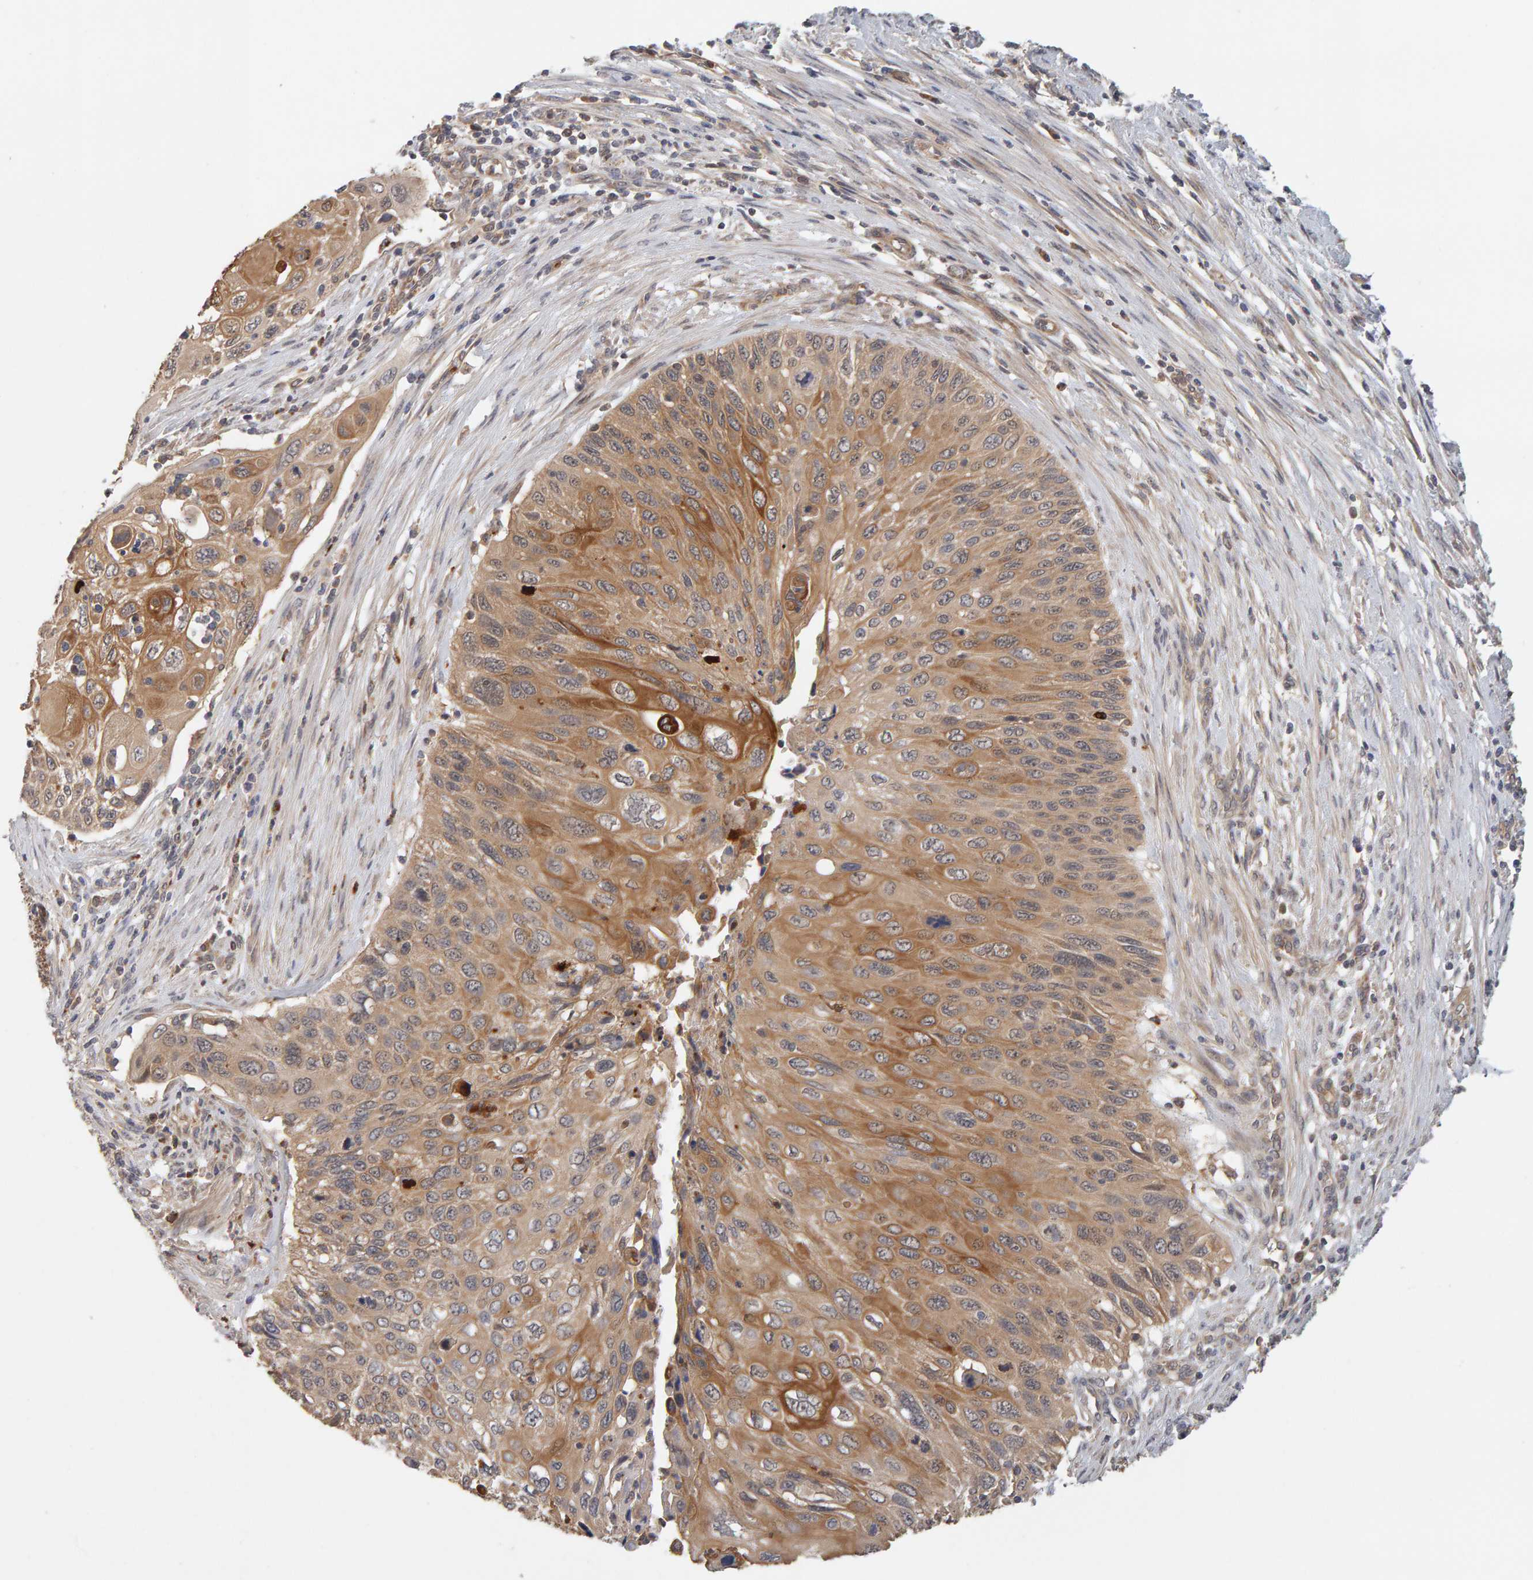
{"staining": {"intensity": "moderate", "quantity": ">75%", "location": "cytoplasmic/membranous"}, "tissue": "cervical cancer", "cell_type": "Tumor cells", "image_type": "cancer", "snomed": [{"axis": "morphology", "description": "Squamous cell carcinoma, NOS"}, {"axis": "topography", "description": "Cervix"}], "caption": "A histopathology image of cervical cancer stained for a protein displays moderate cytoplasmic/membranous brown staining in tumor cells. (DAB IHC with brightfield microscopy, high magnification).", "gene": "DNAJC7", "patient": {"sex": "female", "age": 70}}